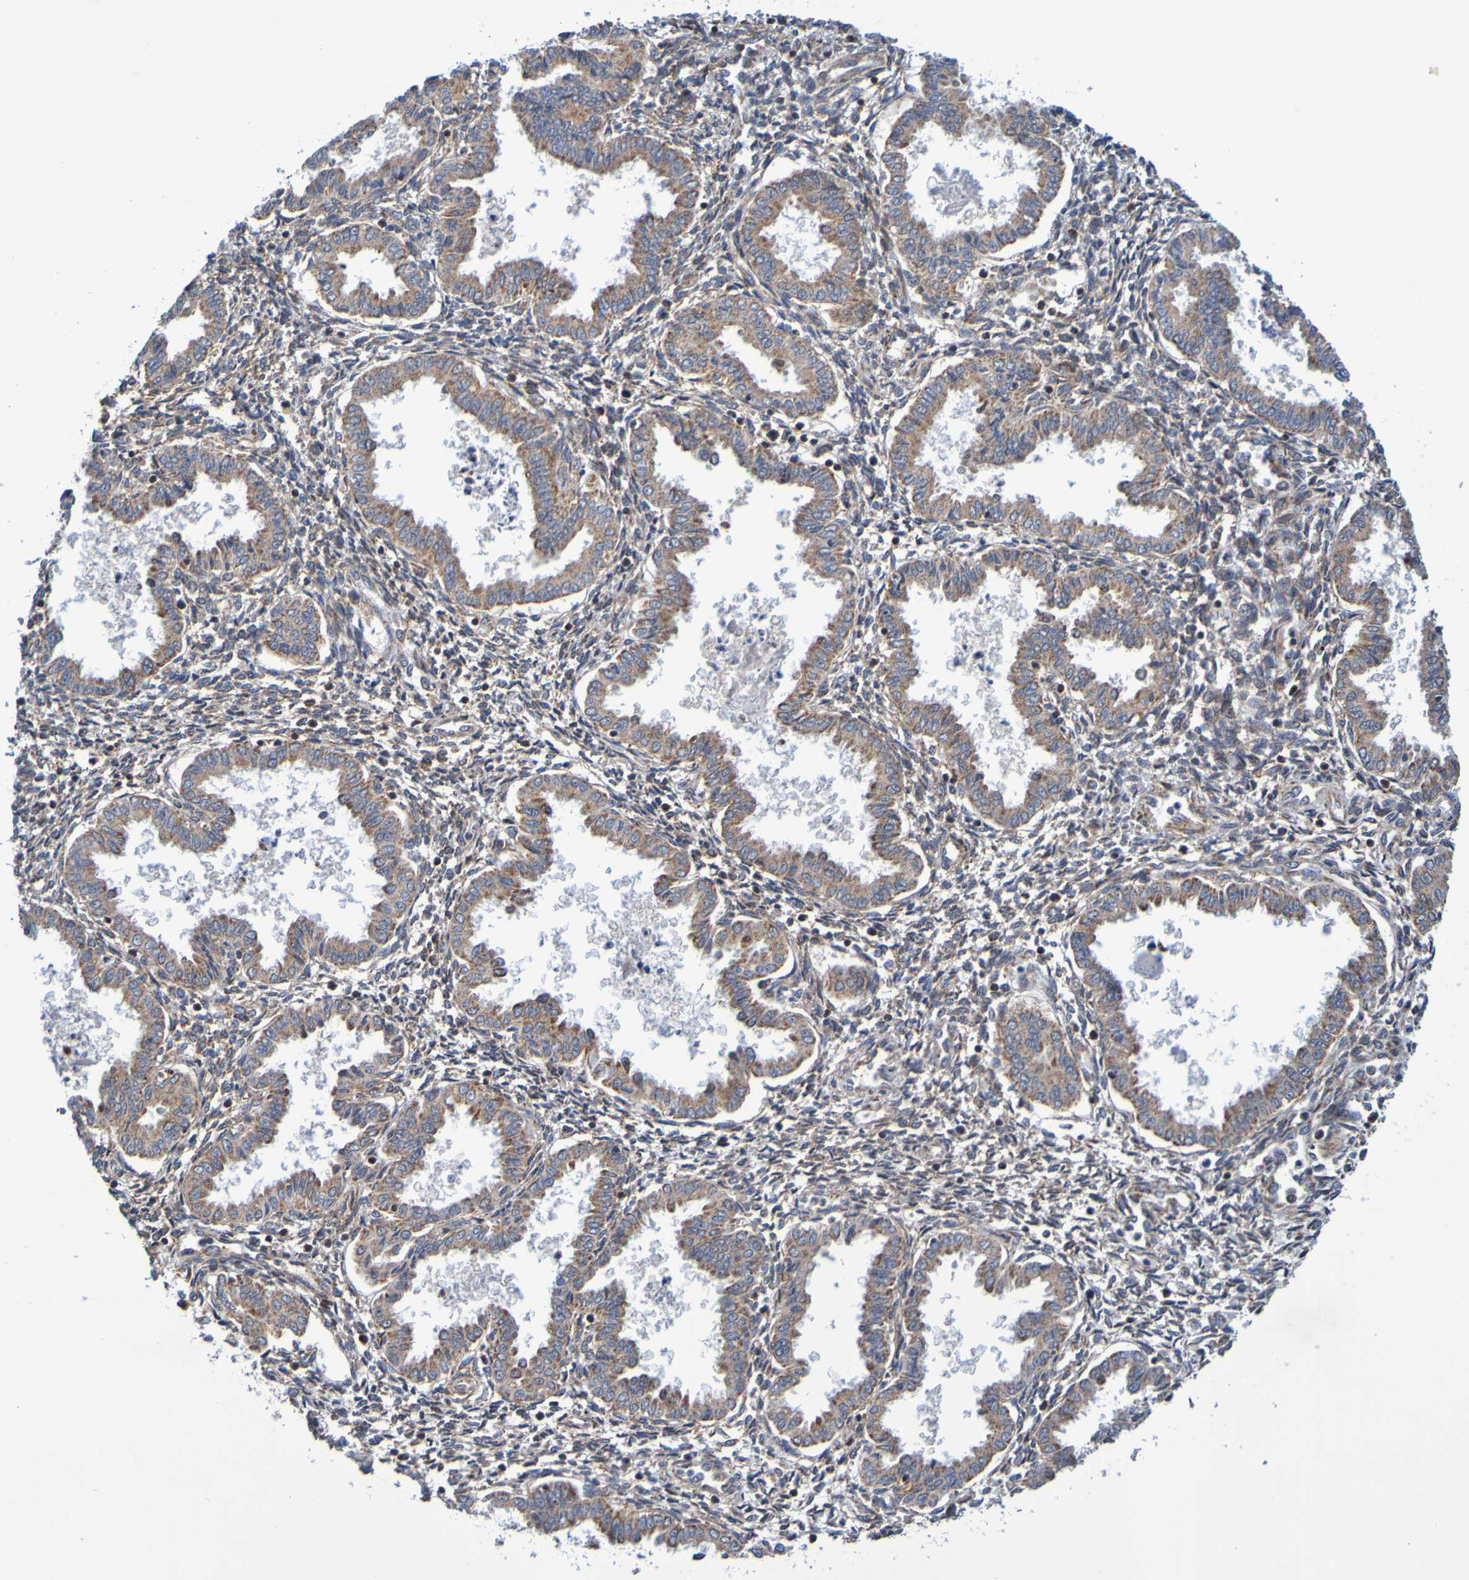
{"staining": {"intensity": "moderate", "quantity": "25%-75%", "location": "cytoplasmic/membranous"}, "tissue": "endometrium", "cell_type": "Cells in endometrial stroma", "image_type": "normal", "snomed": [{"axis": "morphology", "description": "Normal tissue, NOS"}, {"axis": "topography", "description": "Endometrium"}], "caption": "IHC of benign endometrium displays medium levels of moderate cytoplasmic/membranous positivity in approximately 25%-75% of cells in endometrial stroma.", "gene": "CCDC51", "patient": {"sex": "female", "age": 33}}